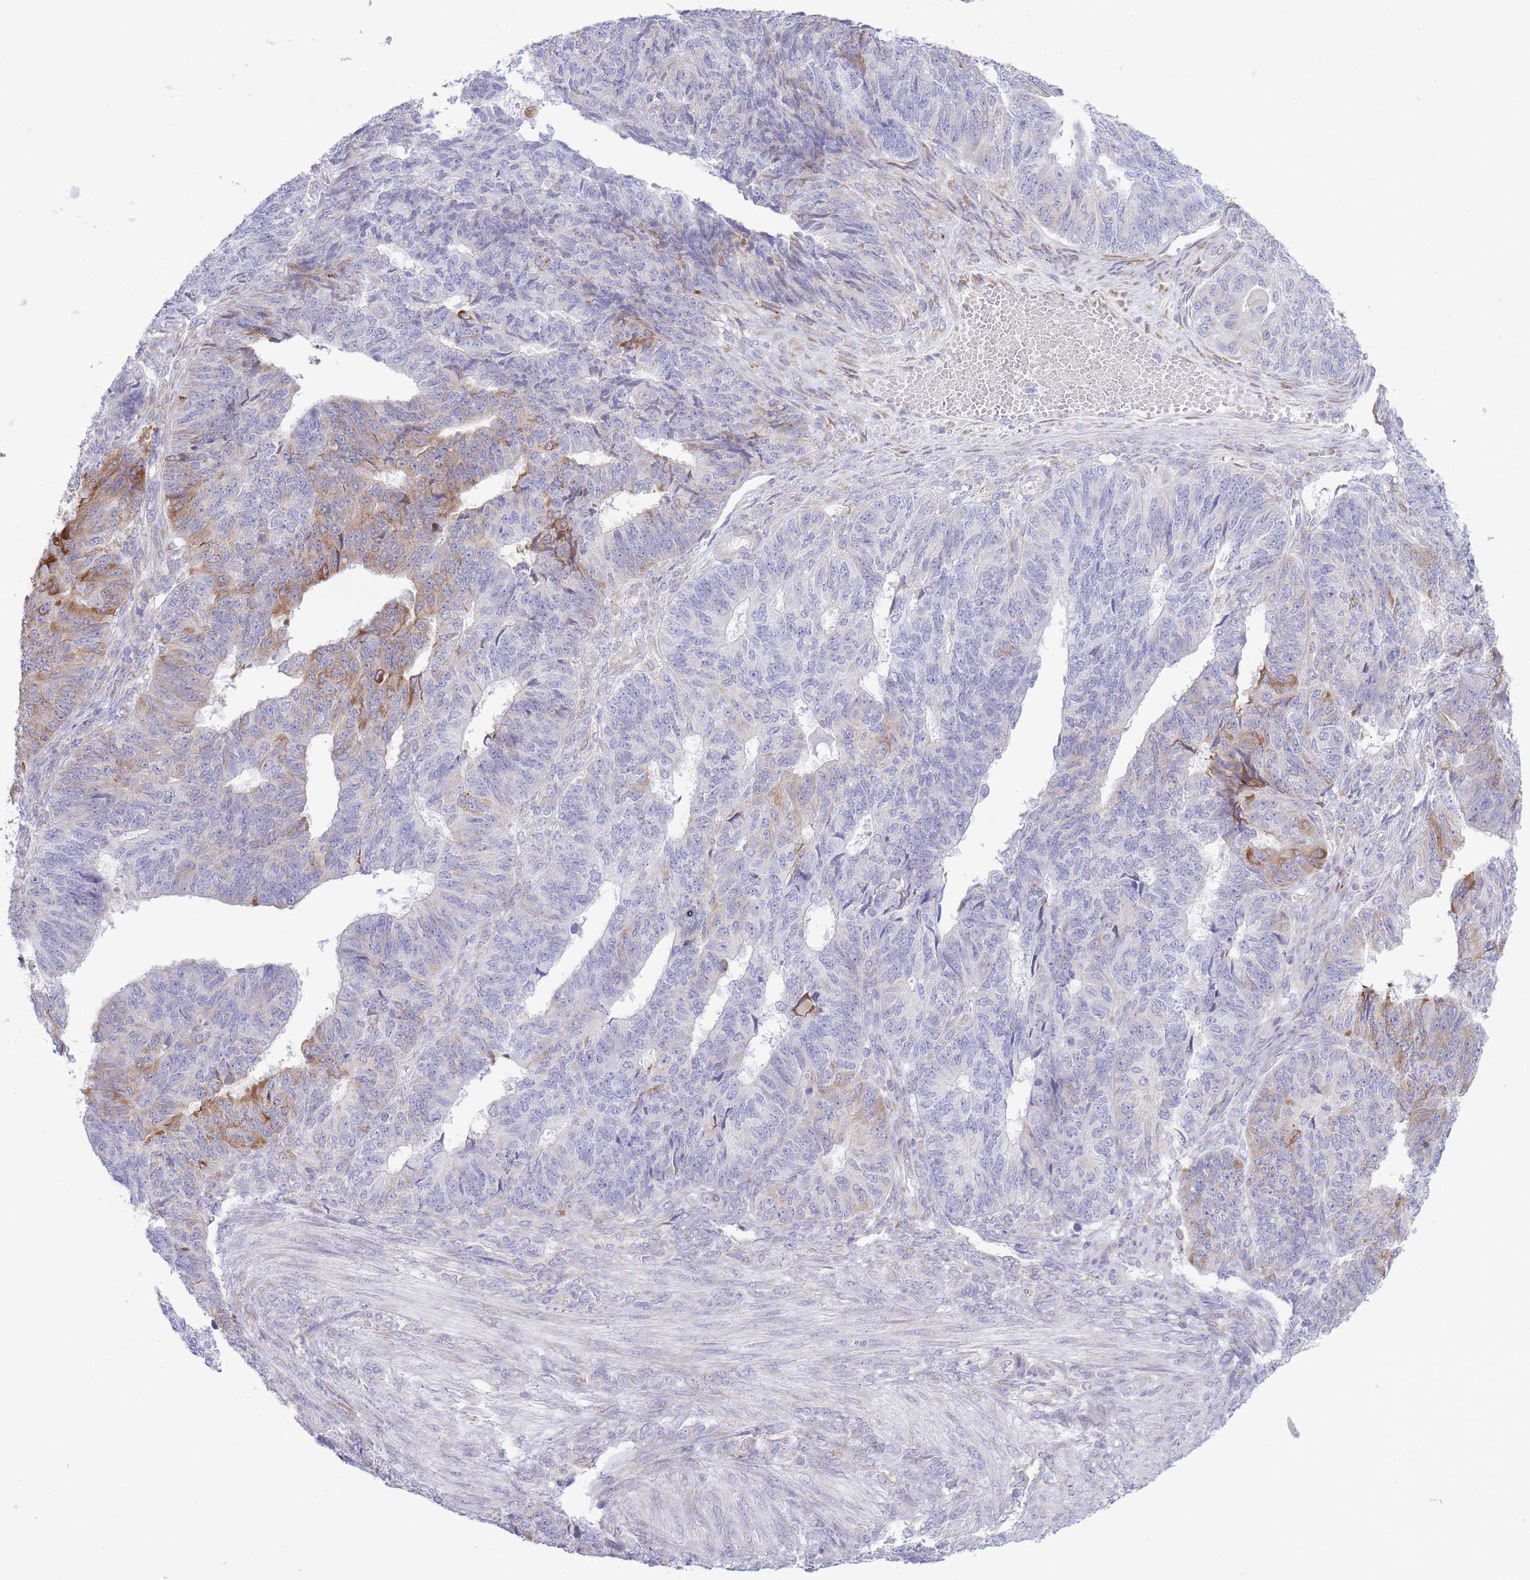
{"staining": {"intensity": "moderate", "quantity": "<25%", "location": "cytoplasmic/membranous"}, "tissue": "endometrial cancer", "cell_type": "Tumor cells", "image_type": "cancer", "snomed": [{"axis": "morphology", "description": "Adenocarcinoma, NOS"}, {"axis": "topography", "description": "Endometrium"}], "caption": "Tumor cells exhibit low levels of moderate cytoplasmic/membranous positivity in about <25% of cells in human endometrial cancer.", "gene": "MYDGF", "patient": {"sex": "female", "age": 32}}